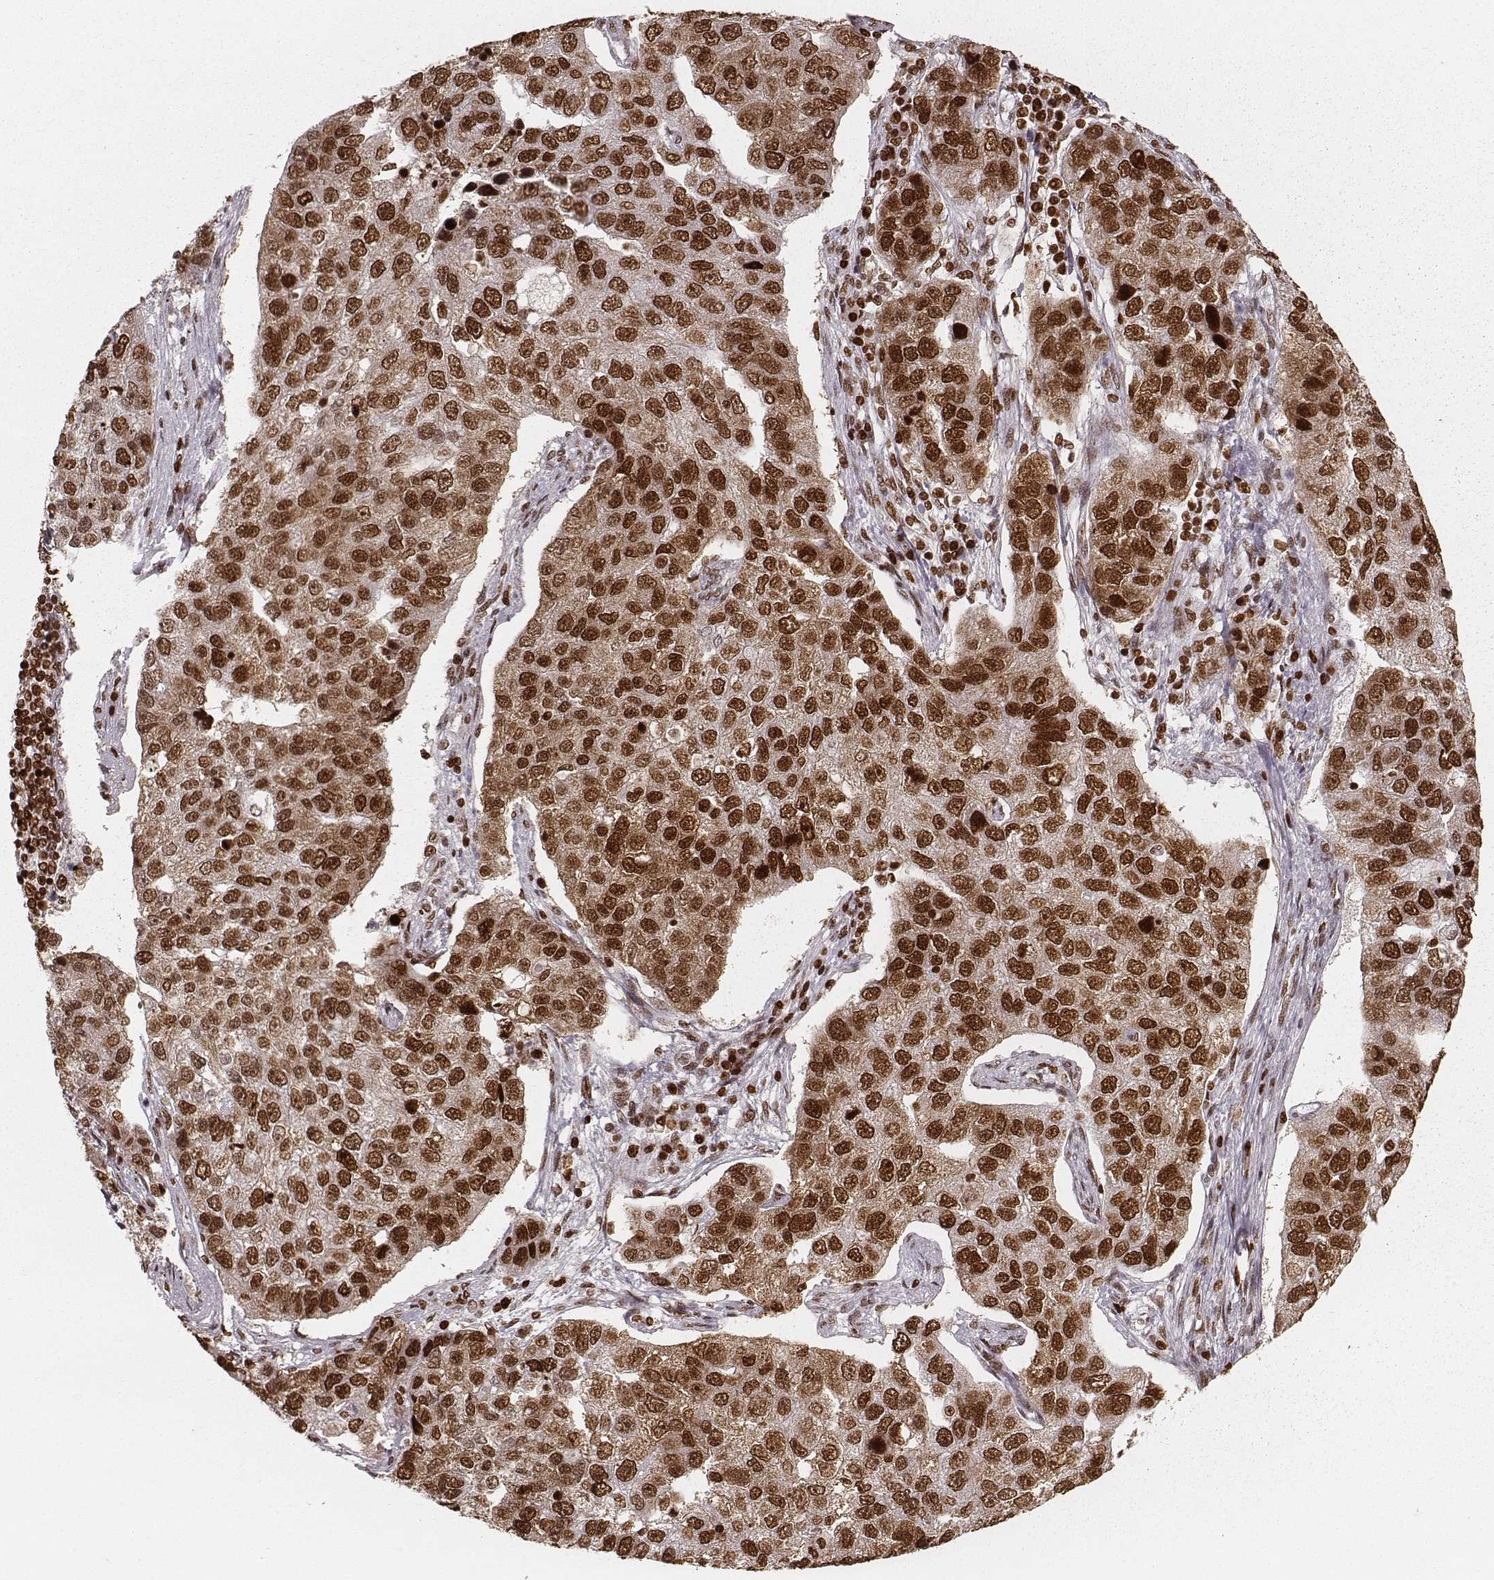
{"staining": {"intensity": "moderate", "quantity": ">75%", "location": "nuclear"}, "tissue": "pancreatic cancer", "cell_type": "Tumor cells", "image_type": "cancer", "snomed": [{"axis": "morphology", "description": "Adenocarcinoma, NOS"}, {"axis": "topography", "description": "Pancreas"}], "caption": "This histopathology image exhibits IHC staining of human pancreatic cancer (adenocarcinoma), with medium moderate nuclear positivity in about >75% of tumor cells.", "gene": "PARP1", "patient": {"sex": "female", "age": 61}}